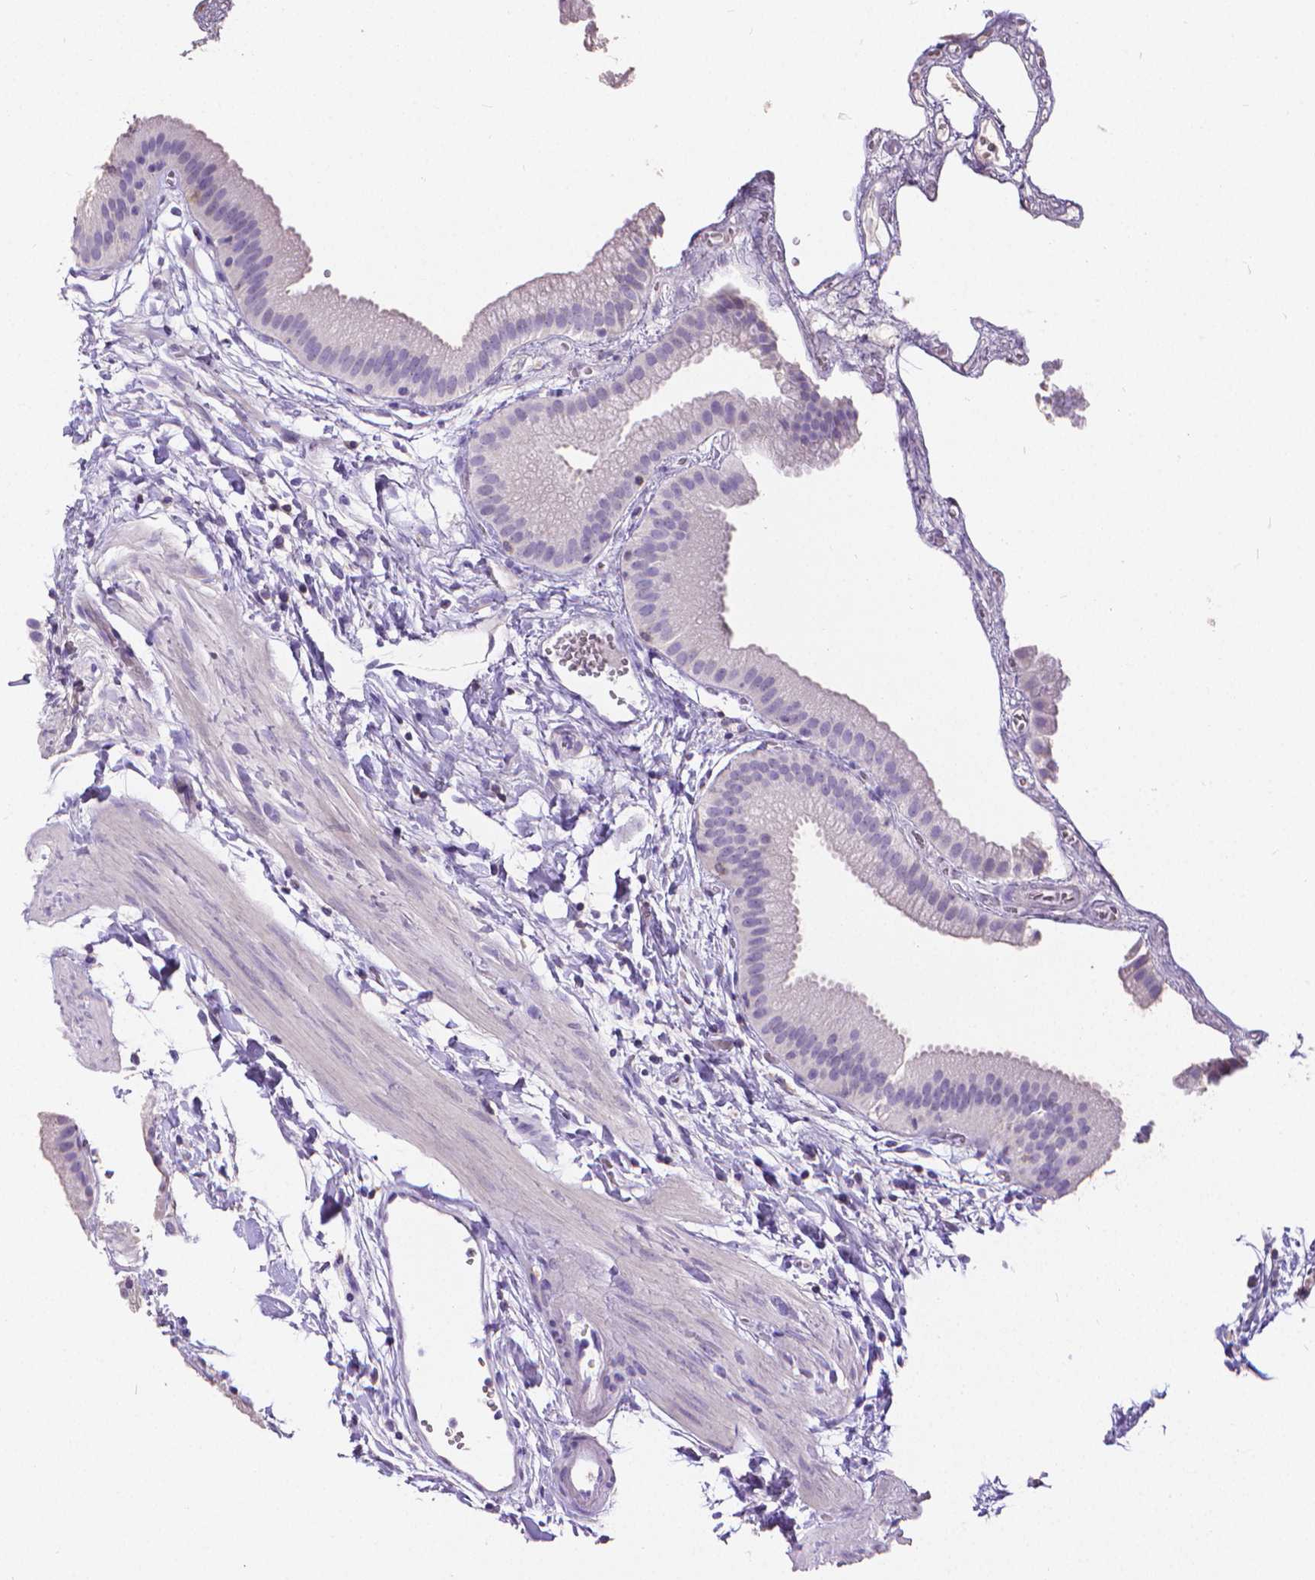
{"staining": {"intensity": "negative", "quantity": "none", "location": "none"}, "tissue": "gallbladder", "cell_type": "Glandular cells", "image_type": "normal", "snomed": [{"axis": "morphology", "description": "Normal tissue, NOS"}, {"axis": "topography", "description": "Gallbladder"}], "caption": "Micrograph shows no significant protein positivity in glandular cells of normal gallbladder. (DAB (3,3'-diaminobenzidine) immunohistochemistry (IHC) with hematoxylin counter stain).", "gene": "CD4", "patient": {"sex": "female", "age": 63}}